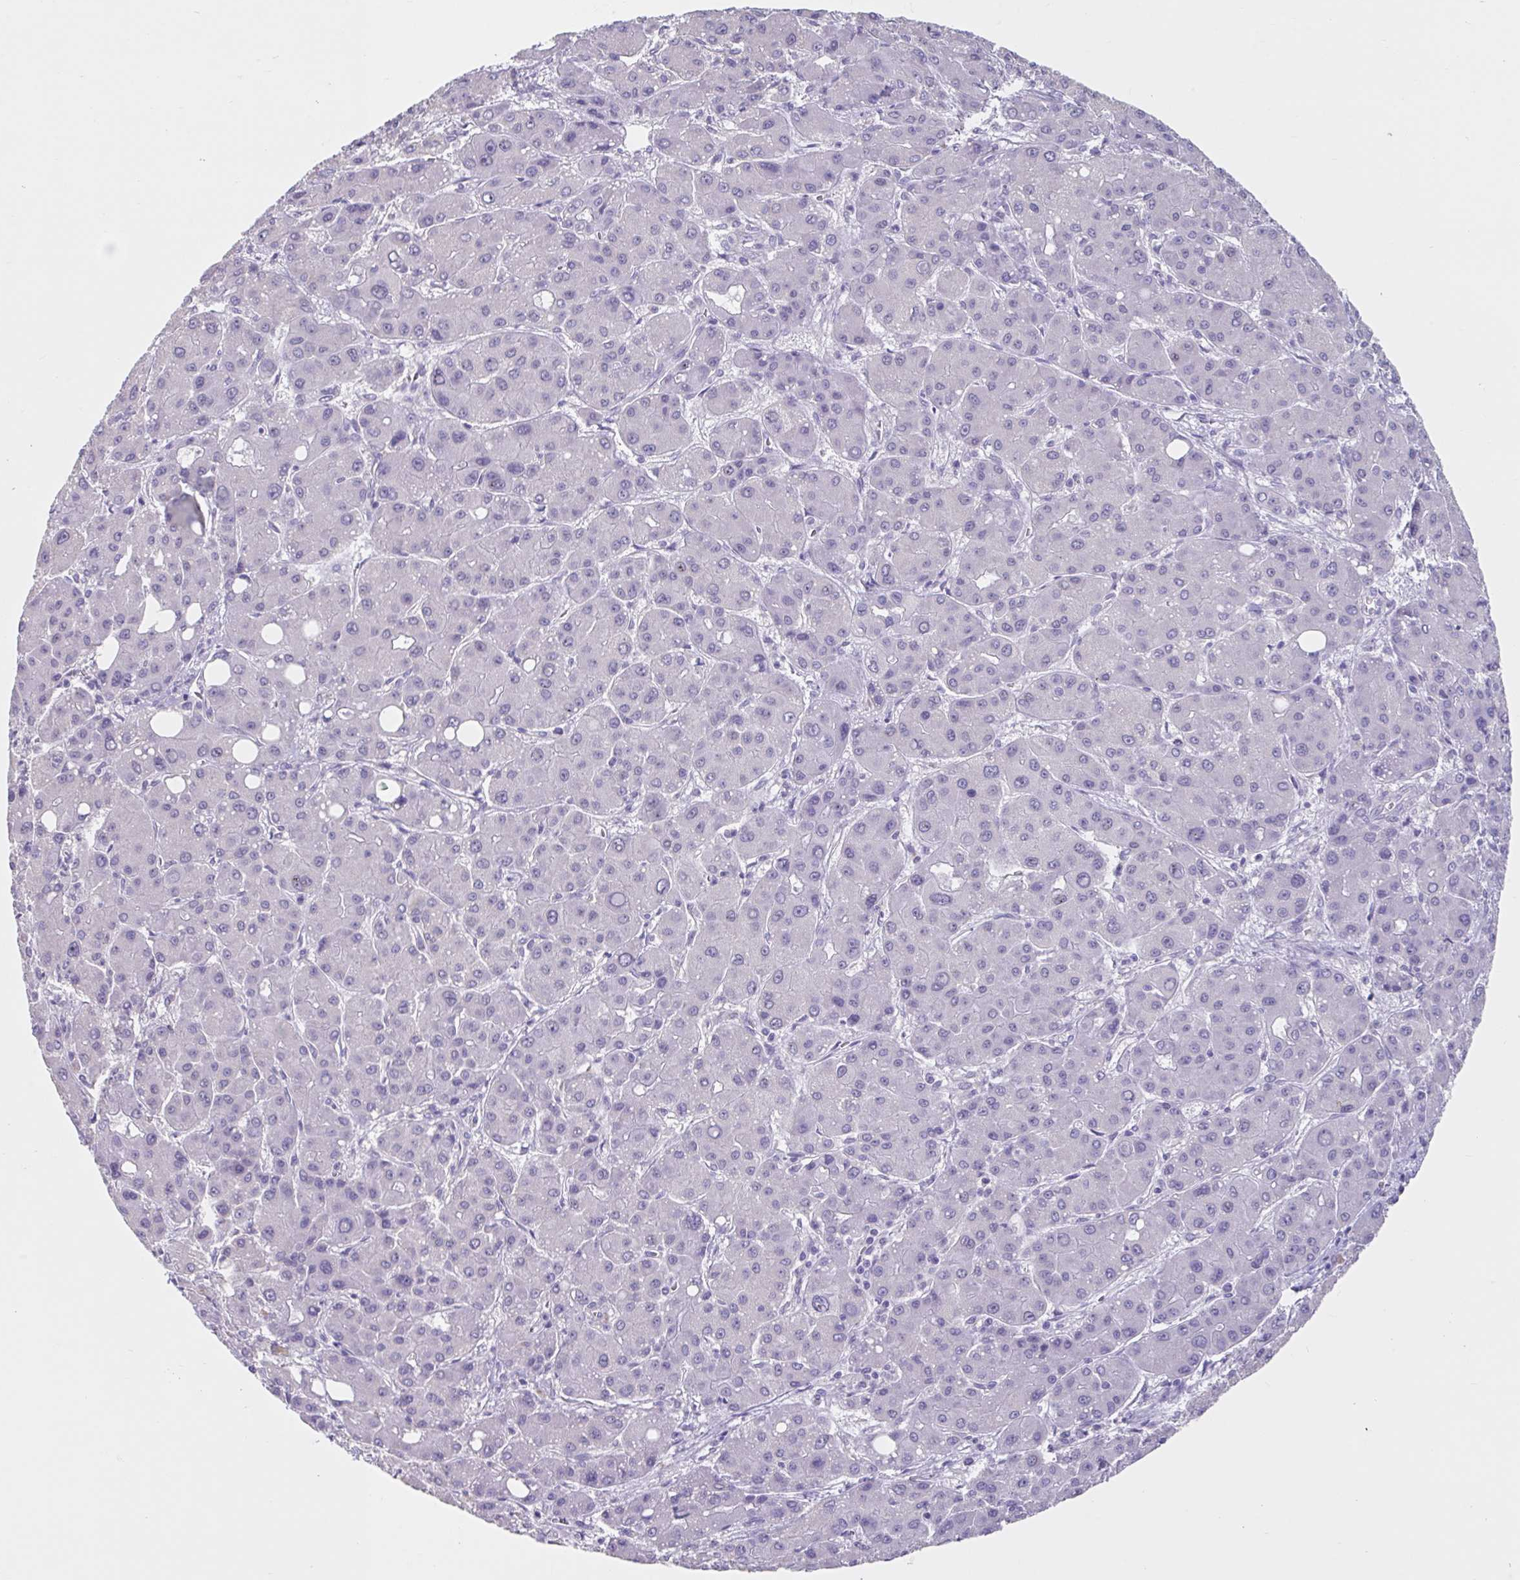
{"staining": {"intensity": "negative", "quantity": "none", "location": "none"}, "tissue": "liver cancer", "cell_type": "Tumor cells", "image_type": "cancer", "snomed": [{"axis": "morphology", "description": "Carcinoma, Hepatocellular, NOS"}, {"axis": "topography", "description": "Liver"}], "caption": "Hepatocellular carcinoma (liver) was stained to show a protein in brown. There is no significant expression in tumor cells.", "gene": "GPR162", "patient": {"sex": "male", "age": 55}}